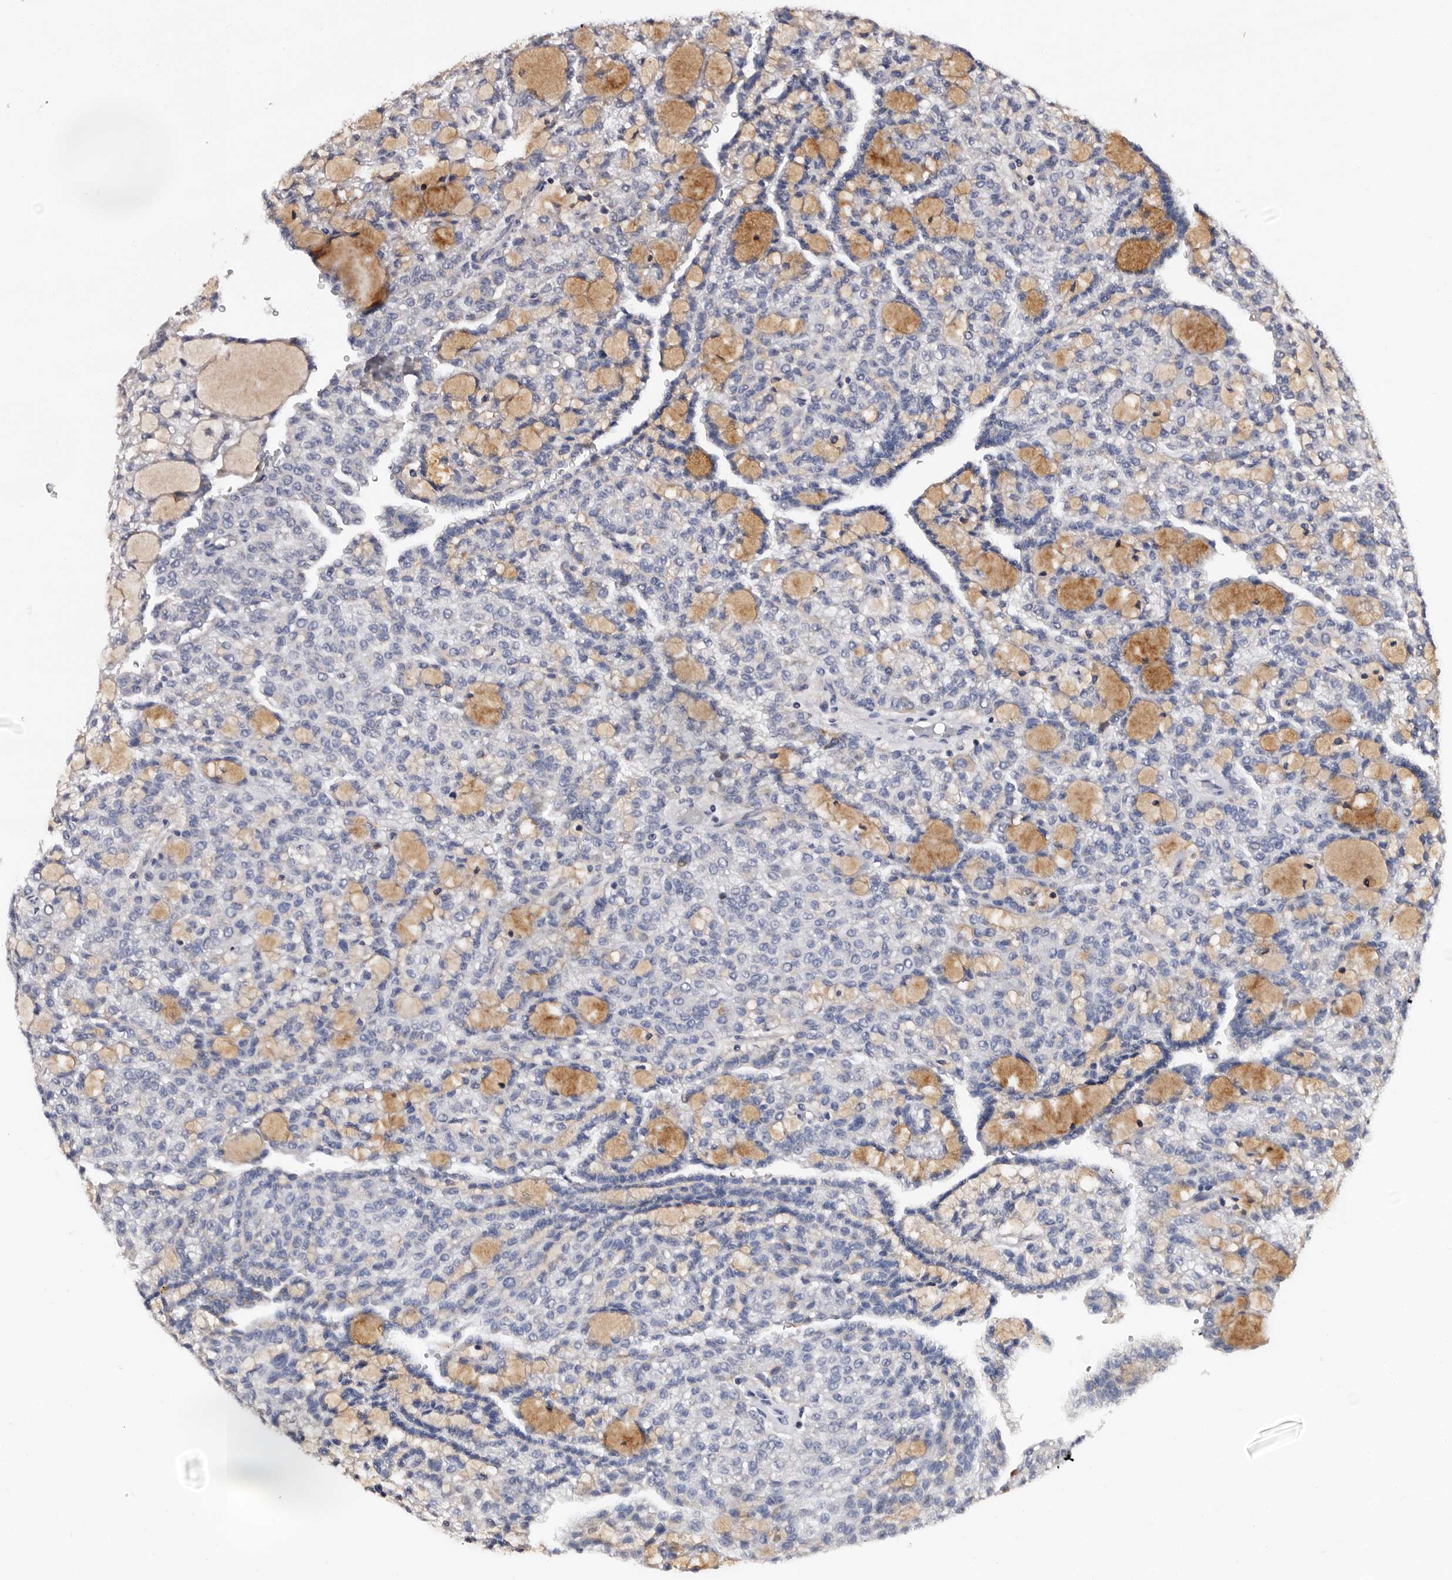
{"staining": {"intensity": "negative", "quantity": "none", "location": "none"}, "tissue": "renal cancer", "cell_type": "Tumor cells", "image_type": "cancer", "snomed": [{"axis": "morphology", "description": "Adenocarcinoma, NOS"}, {"axis": "topography", "description": "Kidney"}], "caption": "Tumor cells are negative for protein expression in human renal adenocarcinoma. (Stains: DAB (3,3'-diaminobenzidine) IHC with hematoxylin counter stain, Microscopy: brightfield microscopy at high magnification).", "gene": "TAF4B", "patient": {"sex": "male", "age": 63}}